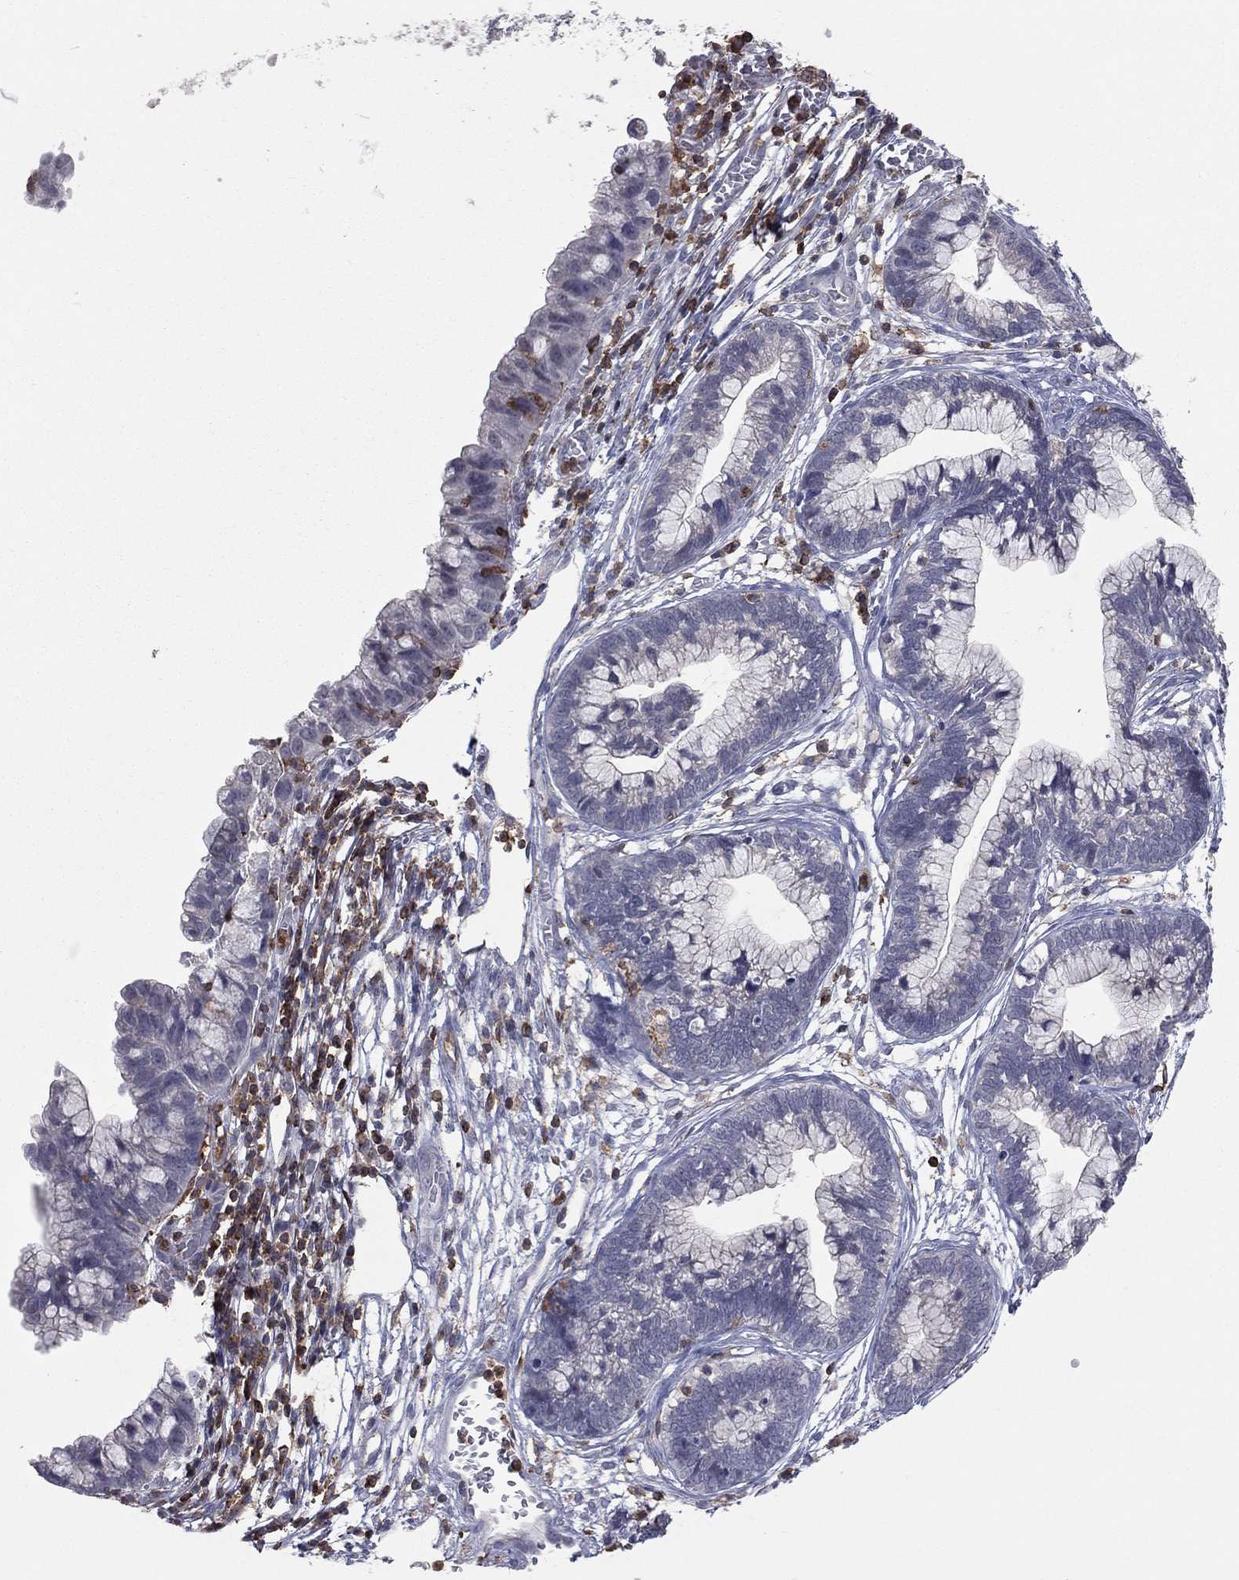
{"staining": {"intensity": "negative", "quantity": "none", "location": "none"}, "tissue": "cervical cancer", "cell_type": "Tumor cells", "image_type": "cancer", "snomed": [{"axis": "morphology", "description": "Adenocarcinoma, NOS"}, {"axis": "topography", "description": "Cervix"}], "caption": "Immunohistochemistry (IHC) micrograph of neoplastic tissue: human cervical cancer stained with DAB demonstrates no significant protein staining in tumor cells.", "gene": "PSTPIP1", "patient": {"sex": "female", "age": 44}}